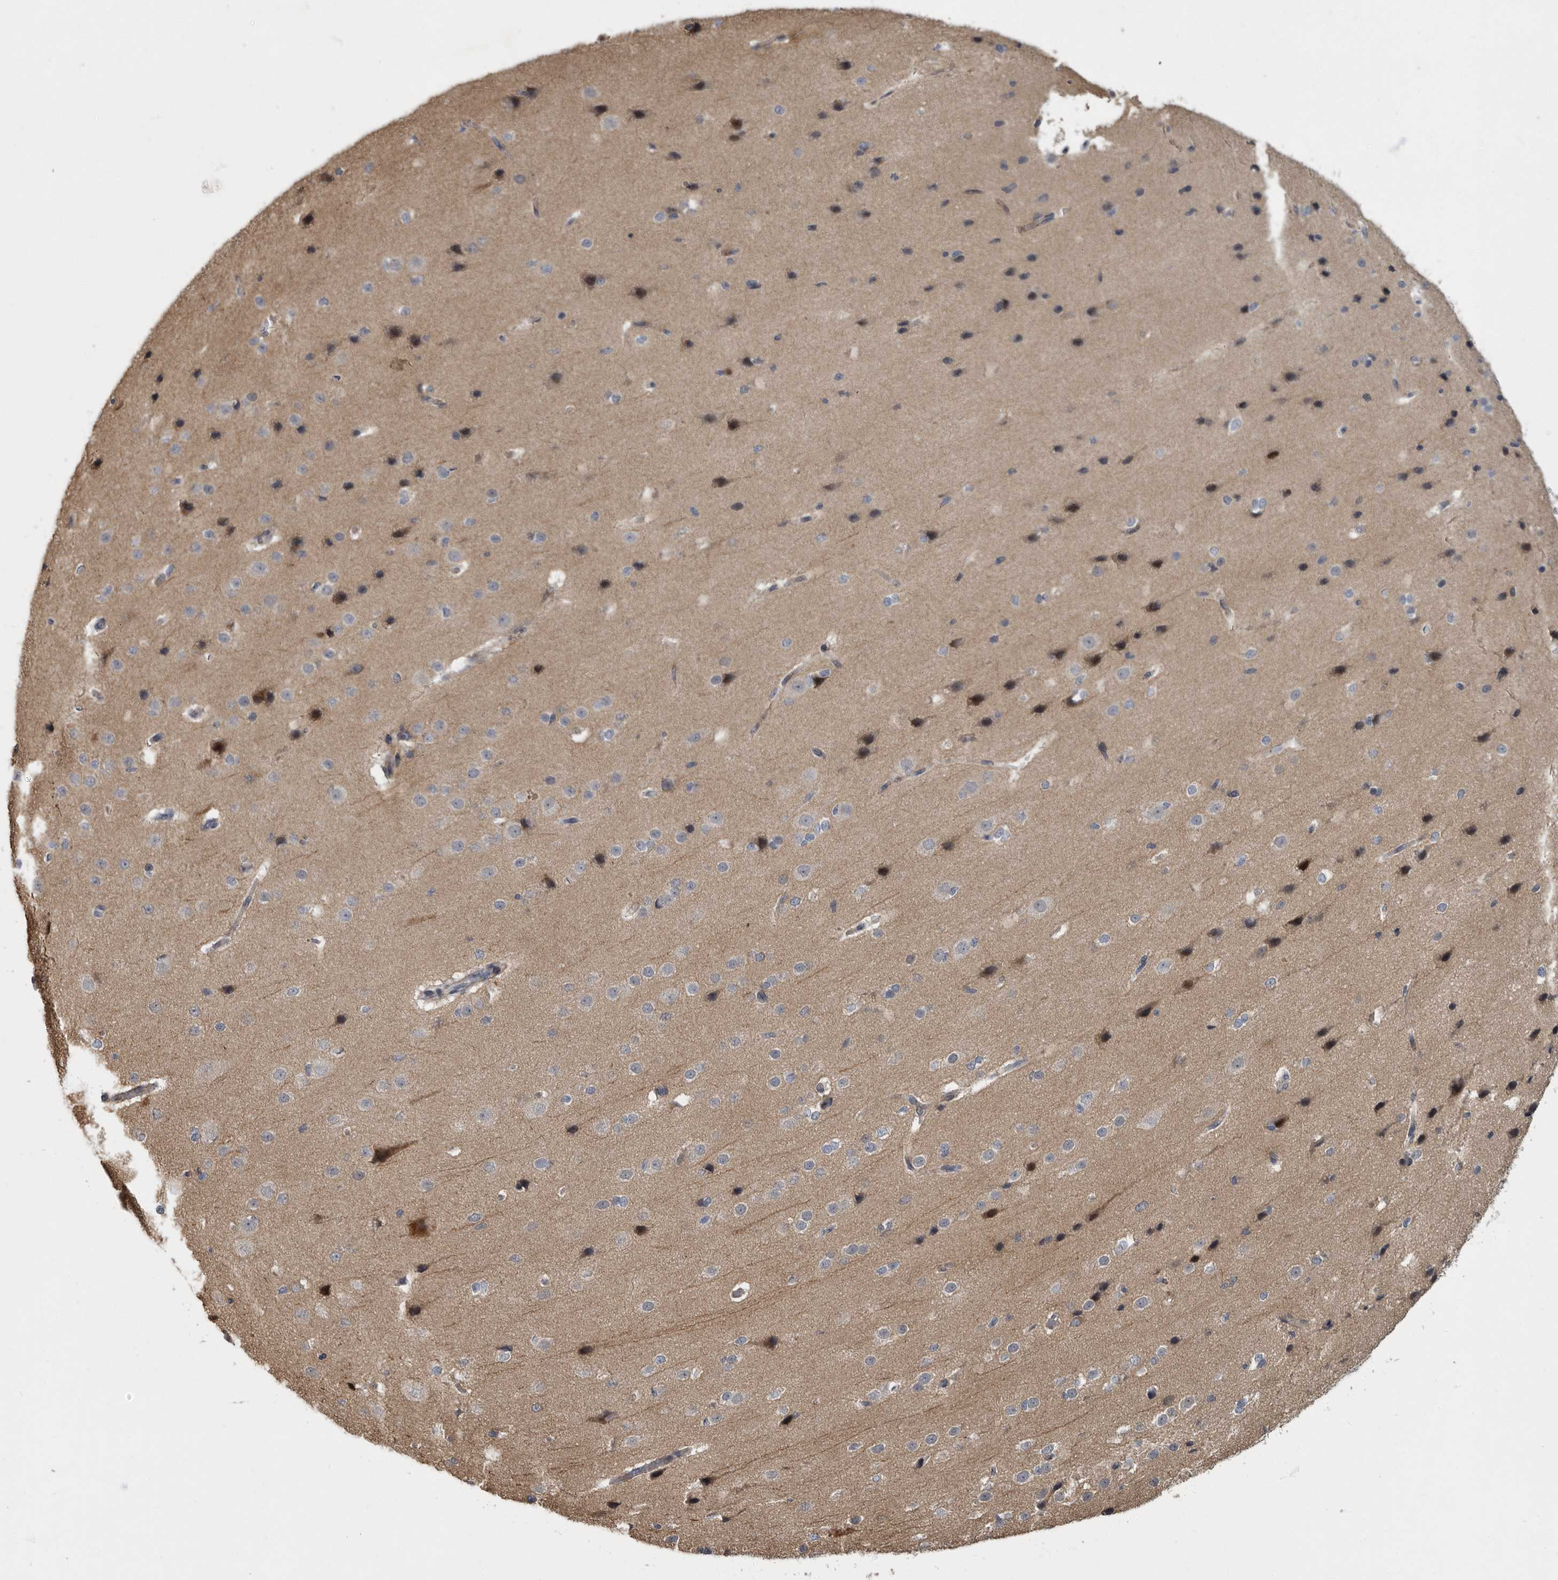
{"staining": {"intensity": "negative", "quantity": "none", "location": "none"}, "tissue": "cerebral cortex", "cell_type": "Endothelial cells", "image_type": "normal", "snomed": [{"axis": "morphology", "description": "Normal tissue, NOS"}, {"axis": "morphology", "description": "Developmental malformation"}, {"axis": "topography", "description": "Cerebral cortex"}], "caption": "High magnification brightfield microscopy of normal cerebral cortex stained with DAB (3,3'-diaminobenzidine) (brown) and counterstained with hematoxylin (blue): endothelial cells show no significant expression.", "gene": "PDE7A", "patient": {"sex": "female", "age": 30}}